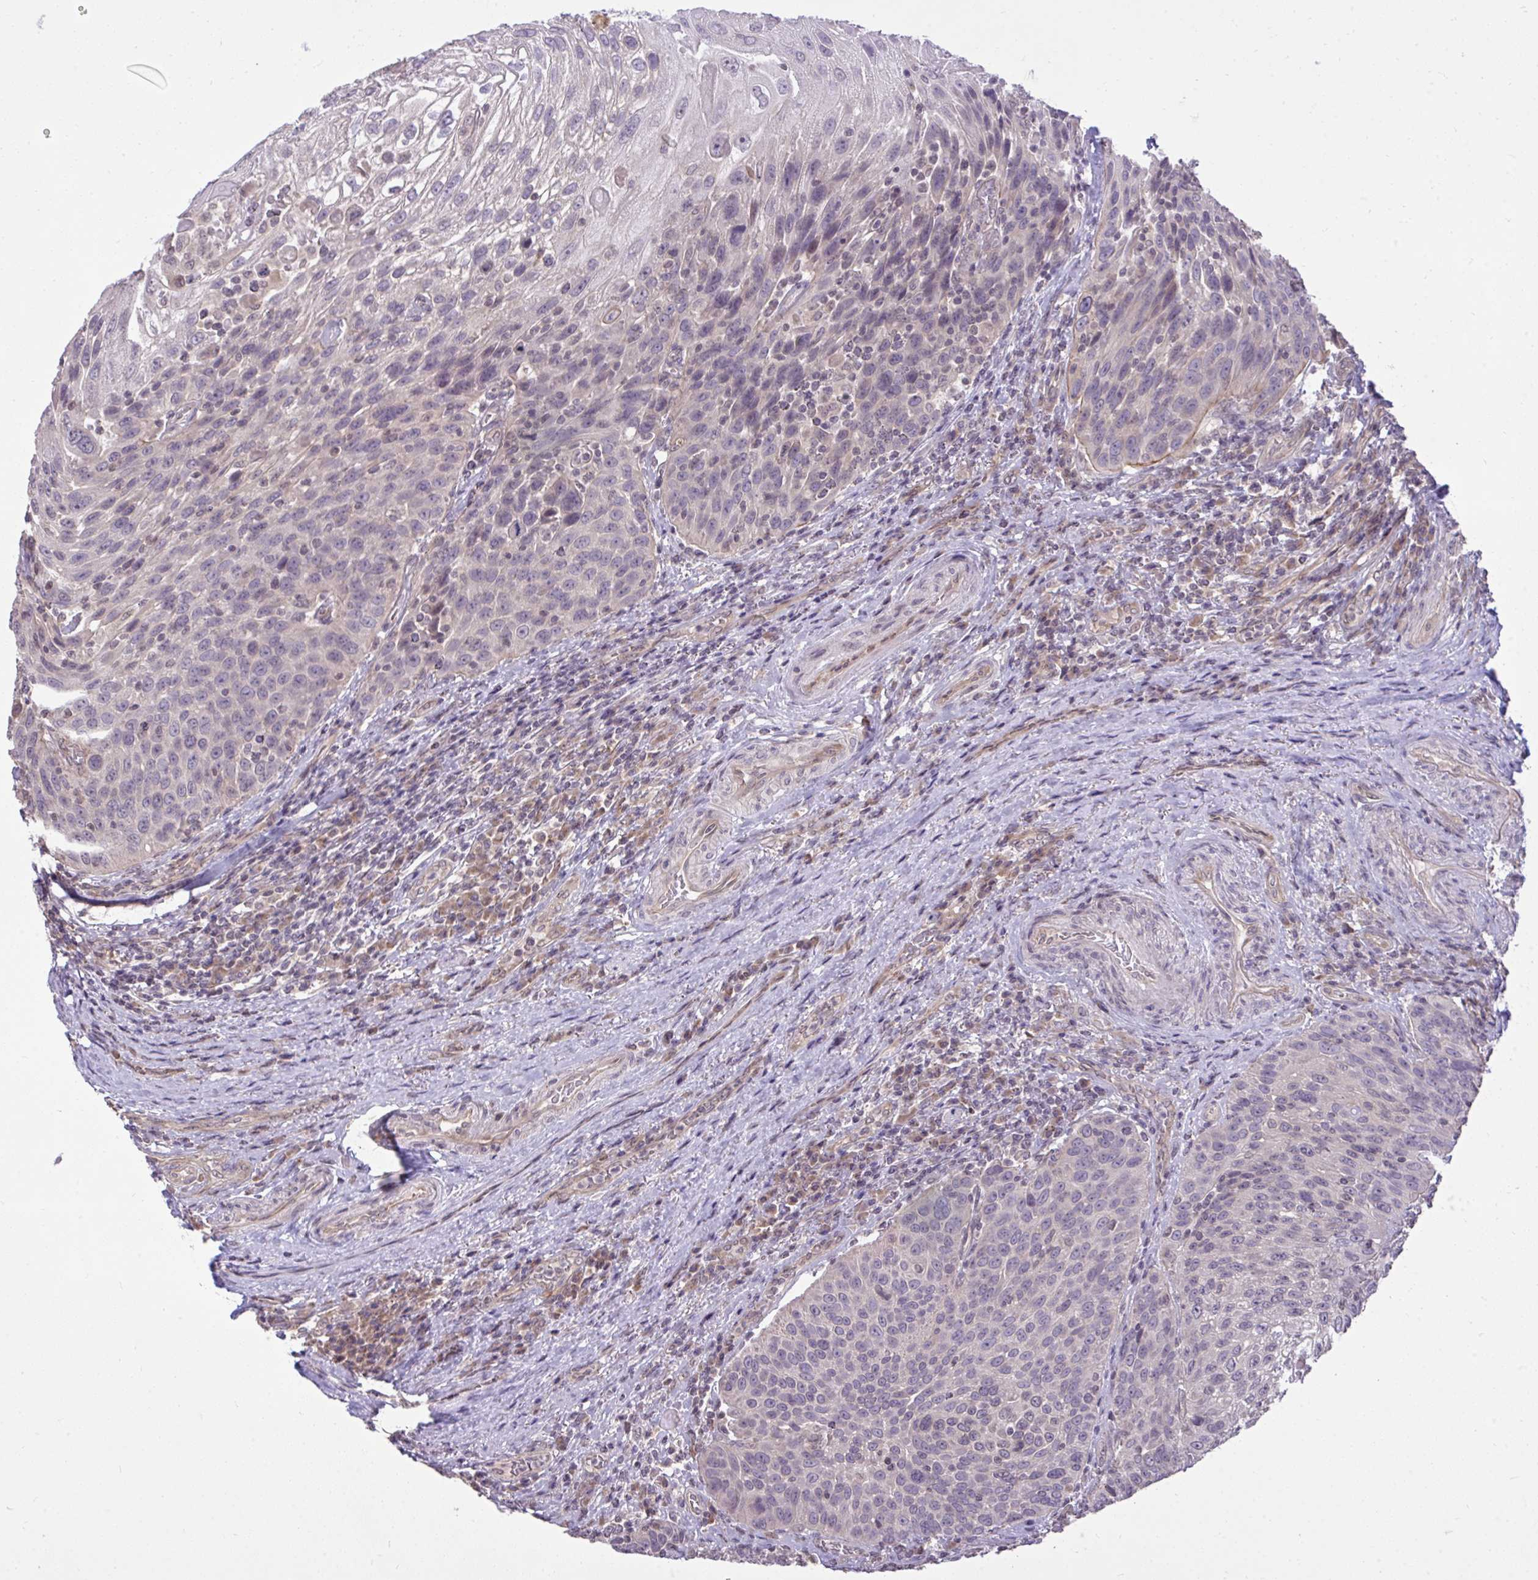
{"staining": {"intensity": "negative", "quantity": "none", "location": "none"}, "tissue": "urothelial cancer", "cell_type": "Tumor cells", "image_type": "cancer", "snomed": [{"axis": "morphology", "description": "Urothelial carcinoma, High grade"}, {"axis": "topography", "description": "Urinary bladder"}], "caption": "The histopathology image shows no staining of tumor cells in high-grade urothelial carcinoma.", "gene": "CYP20A1", "patient": {"sex": "female", "age": 70}}